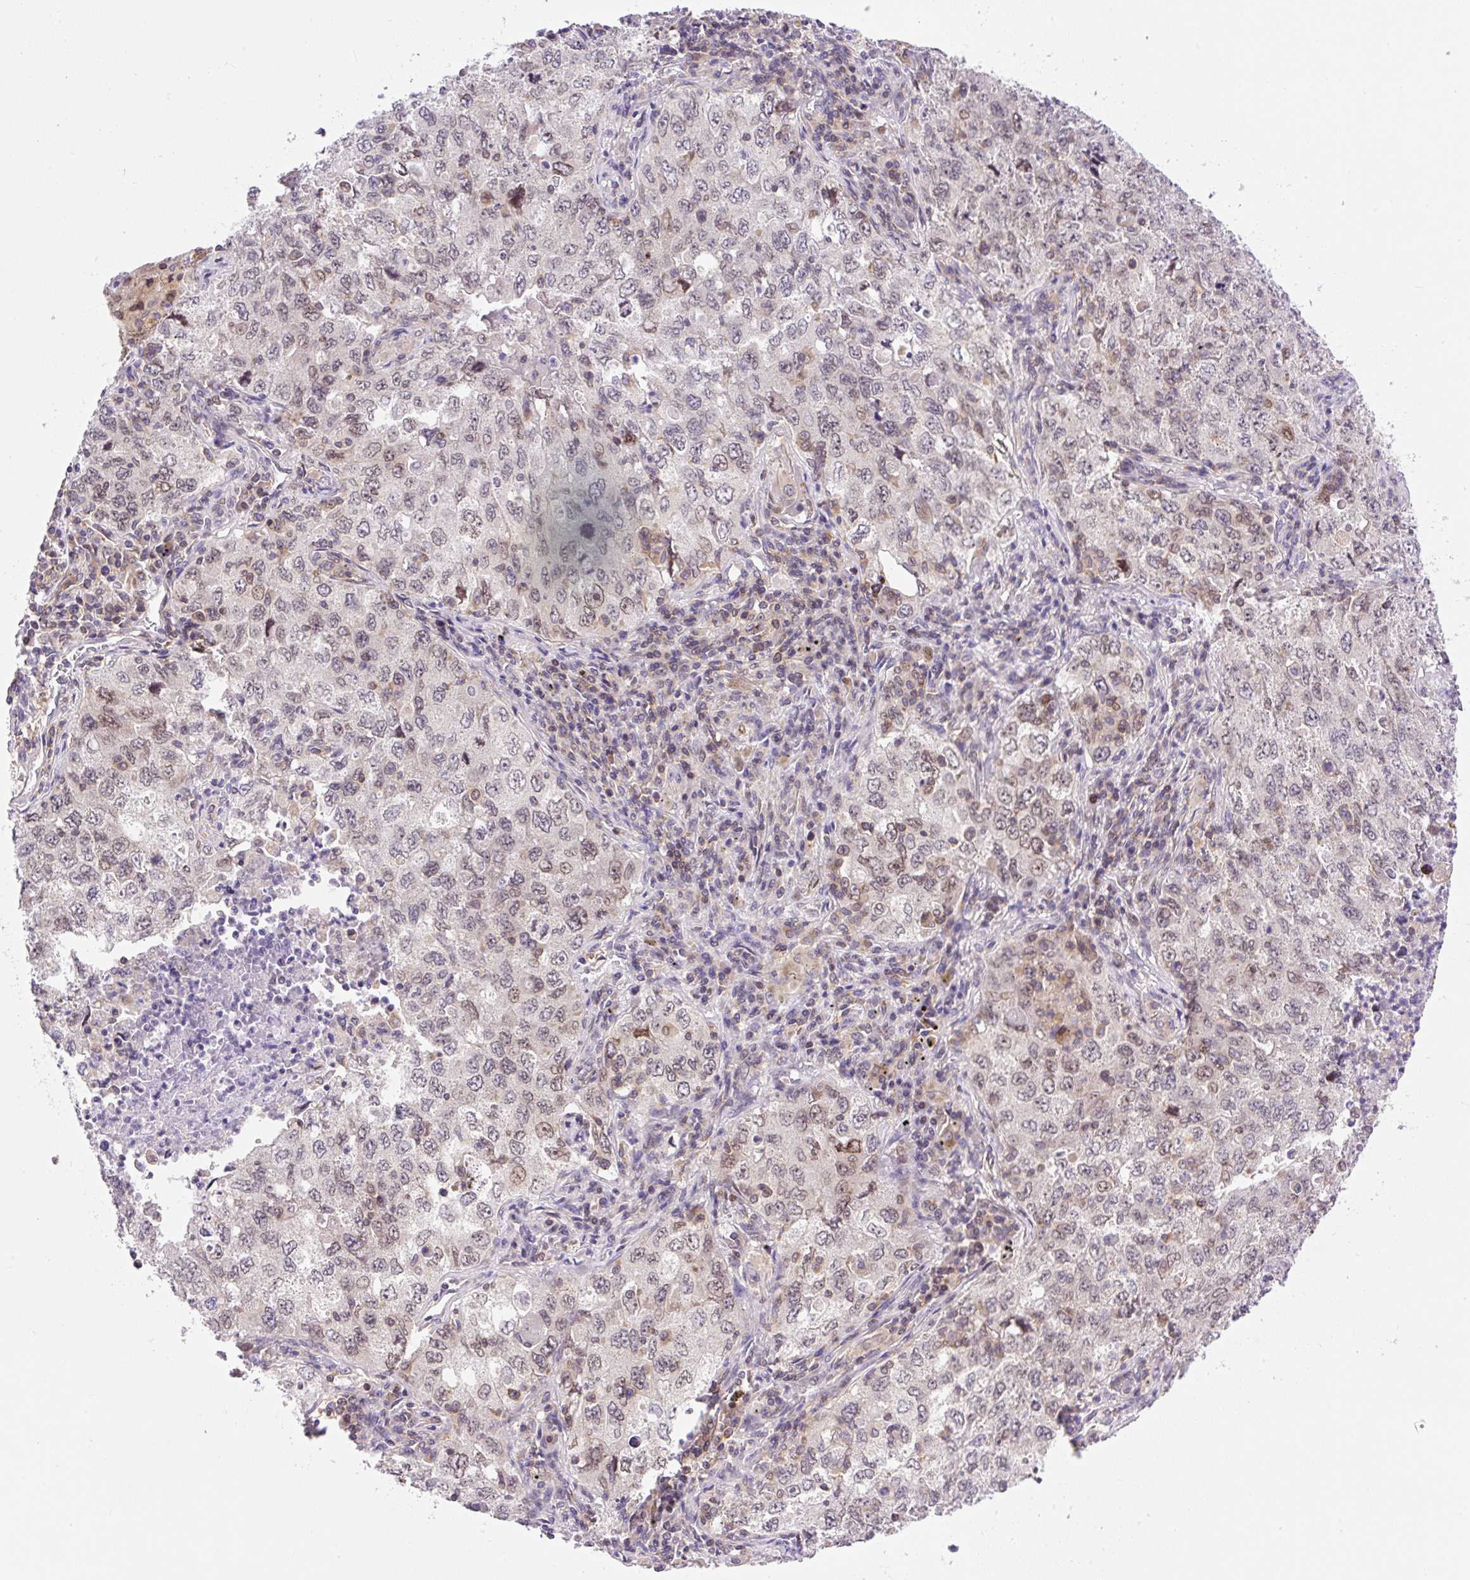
{"staining": {"intensity": "moderate", "quantity": "25%-75%", "location": "nuclear"}, "tissue": "lung cancer", "cell_type": "Tumor cells", "image_type": "cancer", "snomed": [{"axis": "morphology", "description": "Adenocarcinoma, NOS"}, {"axis": "topography", "description": "Lung"}], "caption": "Human lung cancer (adenocarcinoma) stained for a protein (brown) displays moderate nuclear positive positivity in about 25%-75% of tumor cells.", "gene": "CARD11", "patient": {"sex": "female", "age": 57}}